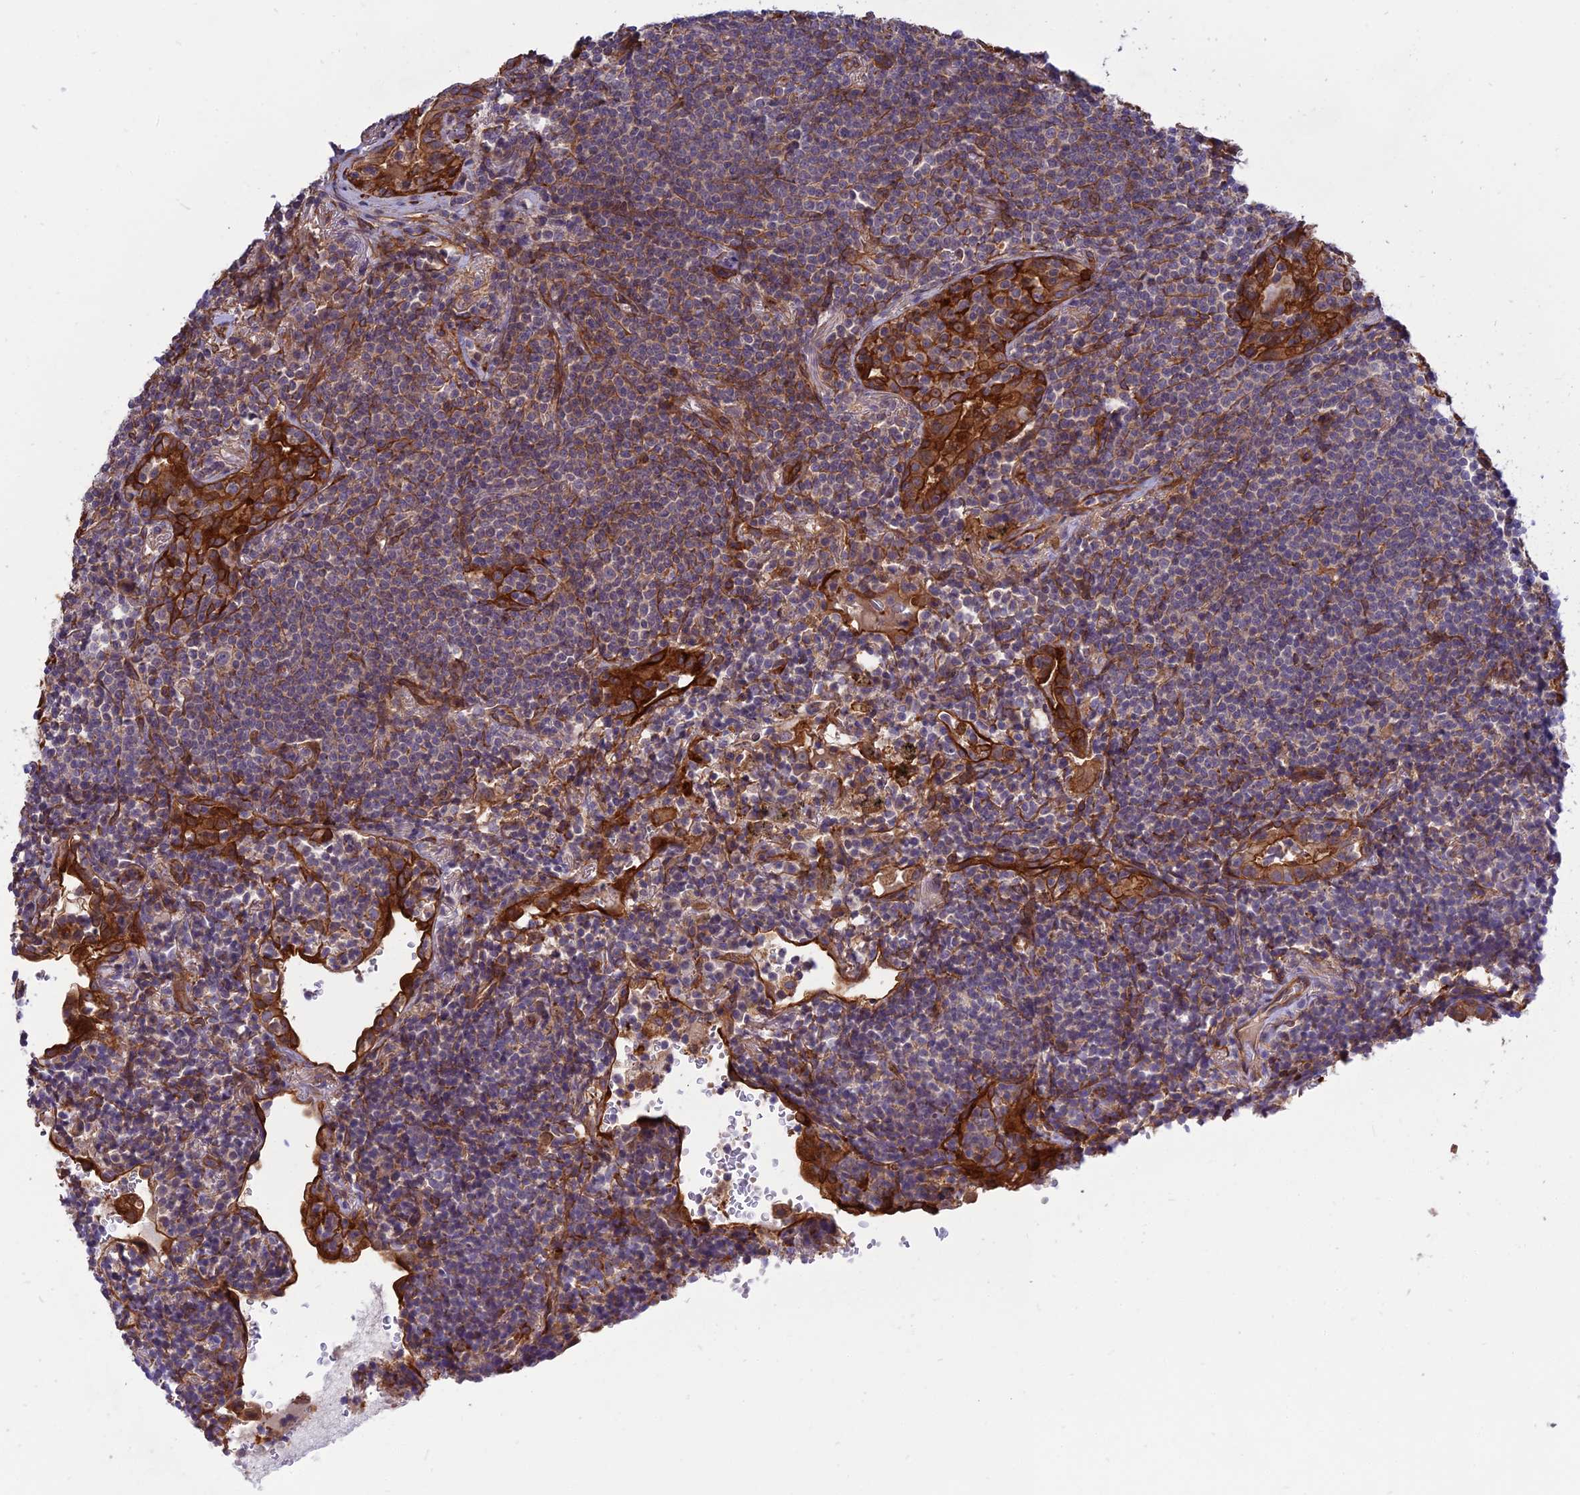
{"staining": {"intensity": "weak", "quantity": "25%-75%", "location": "cytoplasmic/membranous"}, "tissue": "lymphoma", "cell_type": "Tumor cells", "image_type": "cancer", "snomed": [{"axis": "morphology", "description": "Malignant lymphoma, non-Hodgkin's type, Low grade"}, {"axis": "topography", "description": "Lung"}], "caption": "Immunohistochemical staining of lymphoma reveals low levels of weak cytoplasmic/membranous protein positivity in about 25%-75% of tumor cells.", "gene": "CRTAP", "patient": {"sex": "female", "age": 71}}